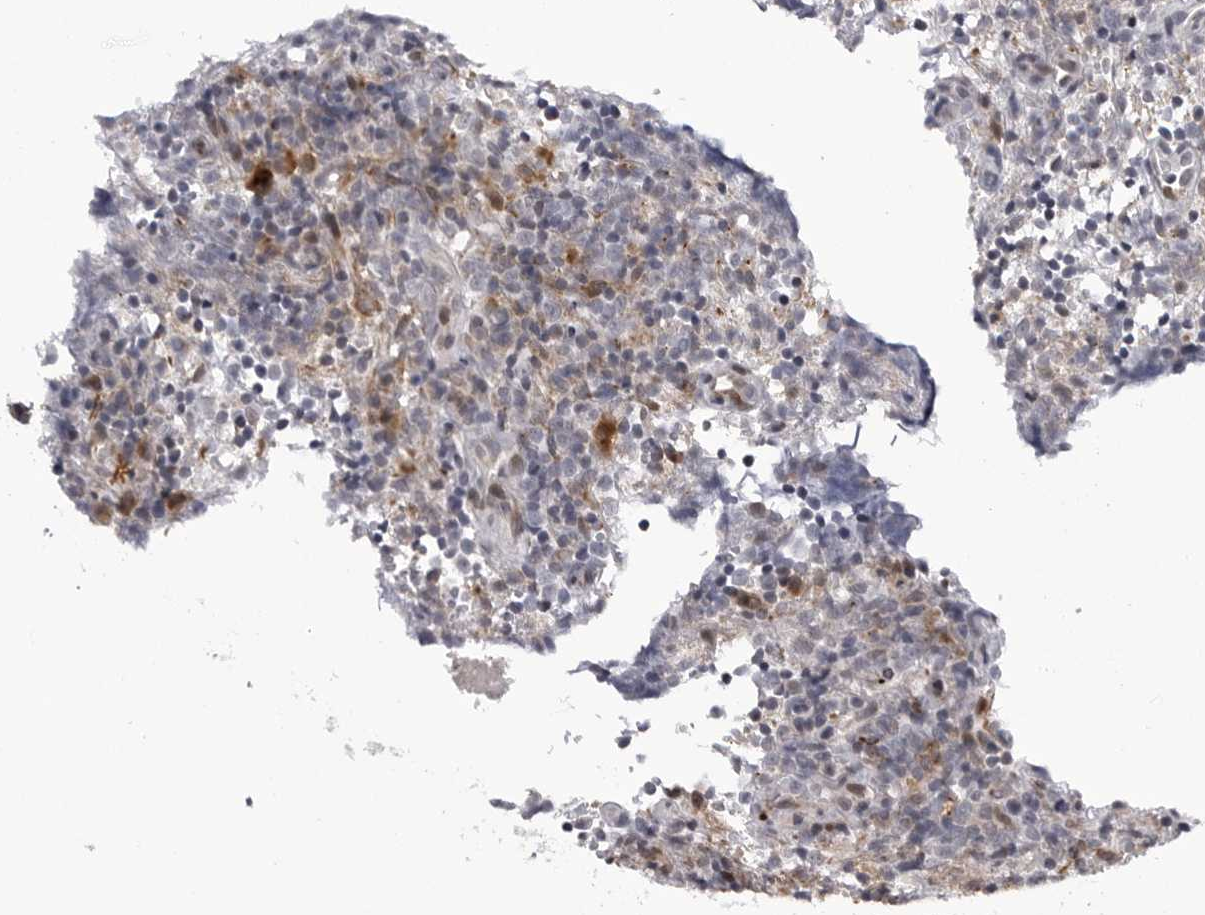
{"staining": {"intensity": "negative", "quantity": "none", "location": "none"}, "tissue": "lymphoma", "cell_type": "Tumor cells", "image_type": "cancer", "snomed": [{"axis": "morphology", "description": "Malignant lymphoma, non-Hodgkin's type, High grade"}, {"axis": "topography", "description": "Lymph node"}], "caption": "Protein analysis of malignant lymphoma, non-Hodgkin's type (high-grade) displays no significant staining in tumor cells.", "gene": "CDK20", "patient": {"sex": "female", "age": 76}}